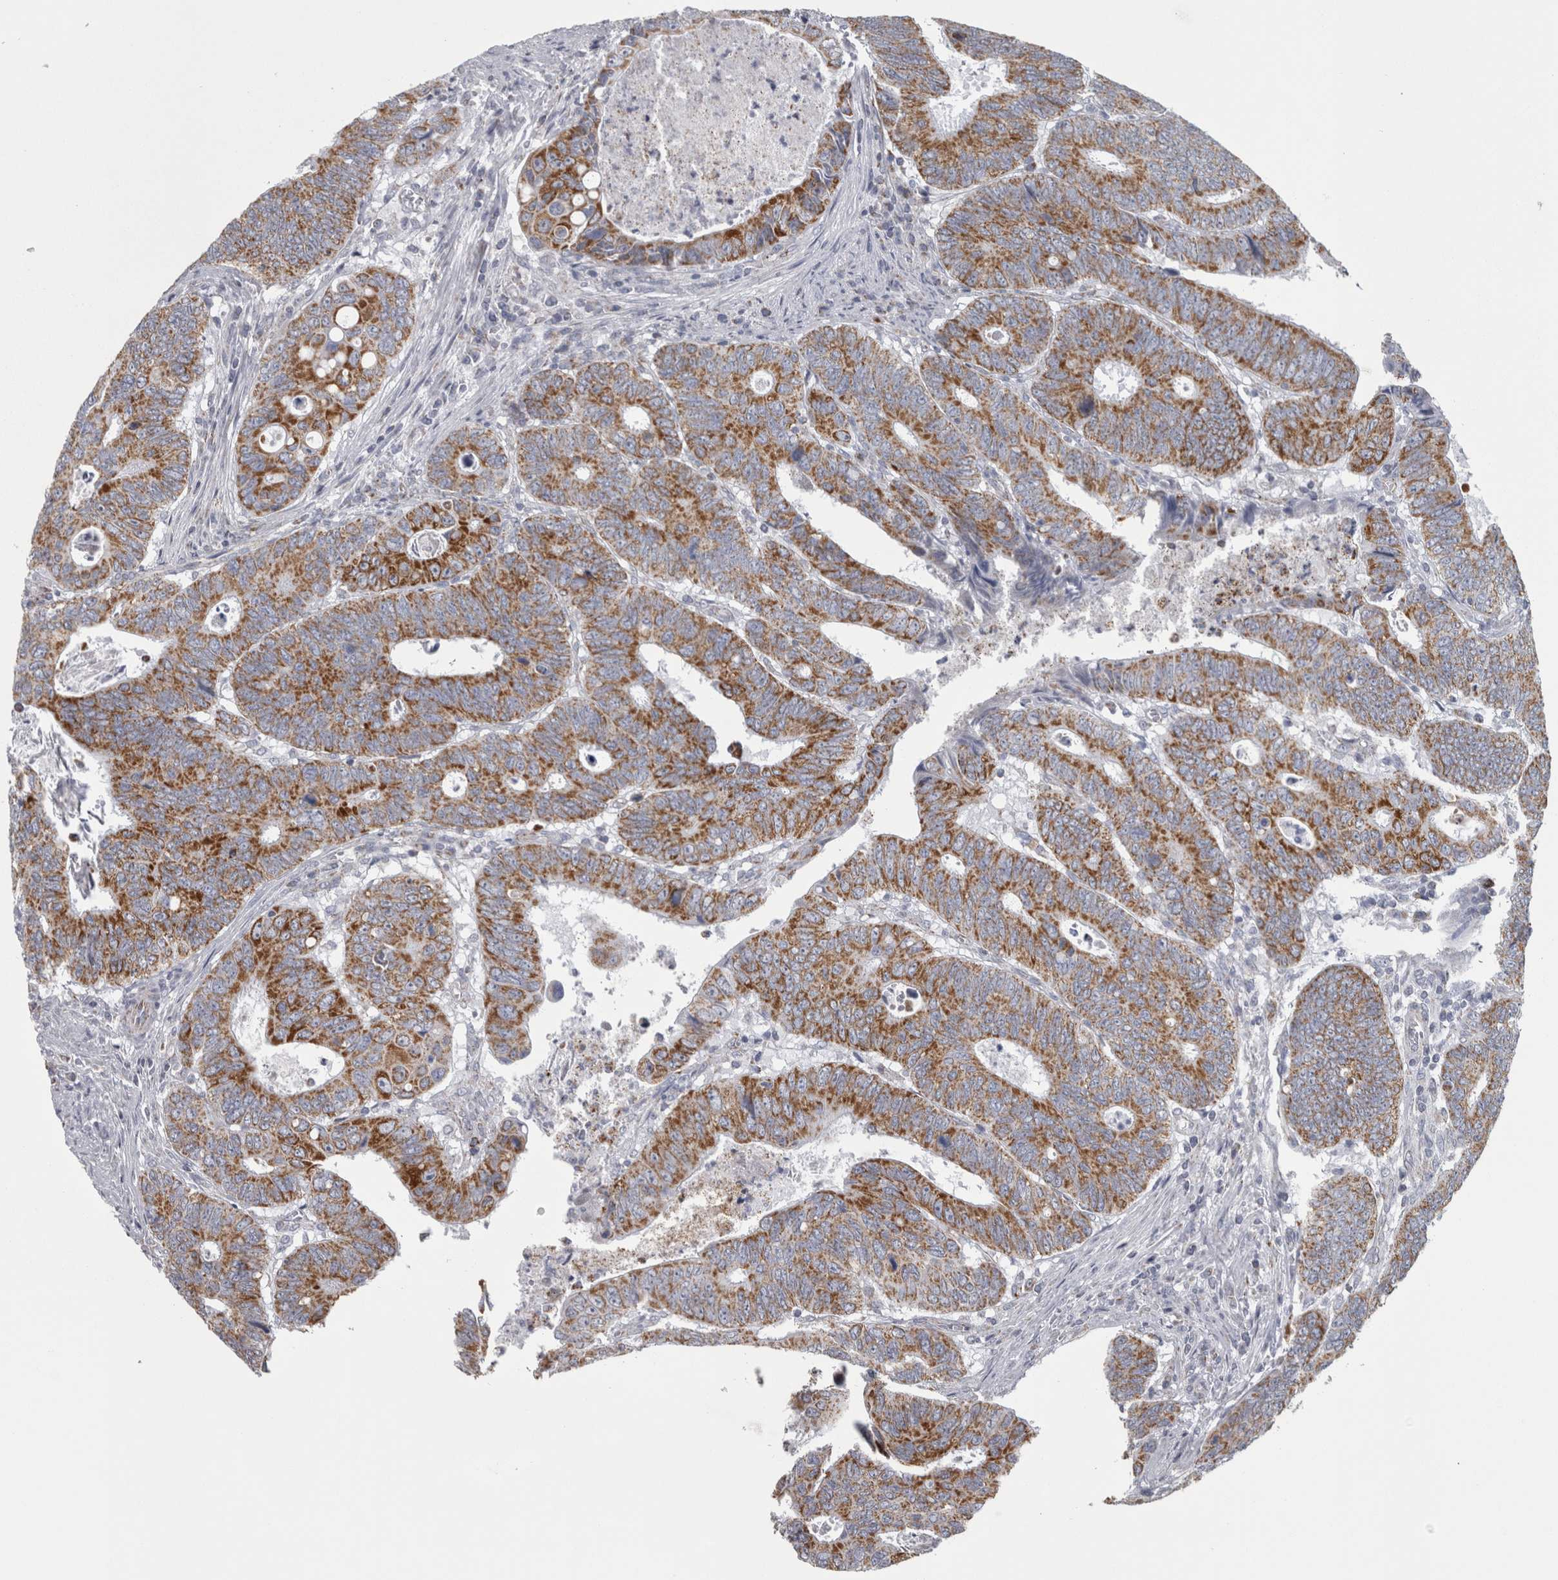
{"staining": {"intensity": "strong", "quantity": ">75%", "location": "cytoplasmic/membranous"}, "tissue": "colorectal cancer", "cell_type": "Tumor cells", "image_type": "cancer", "snomed": [{"axis": "morphology", "description": "Adenocarcinoma, NOS"}, {"axis": "topography", "description": "Colon"}], "caption": "Immunohistochemical staining of human colorectal cancer displays high levels of strong cytoplasmic/membranous protein staining in about >75% of tumor cells. The protein of interest is shown in brown color, while the nuclei are stained blue.", "gene": "DBT", "patient": {"sex": "male", "age": 72}}